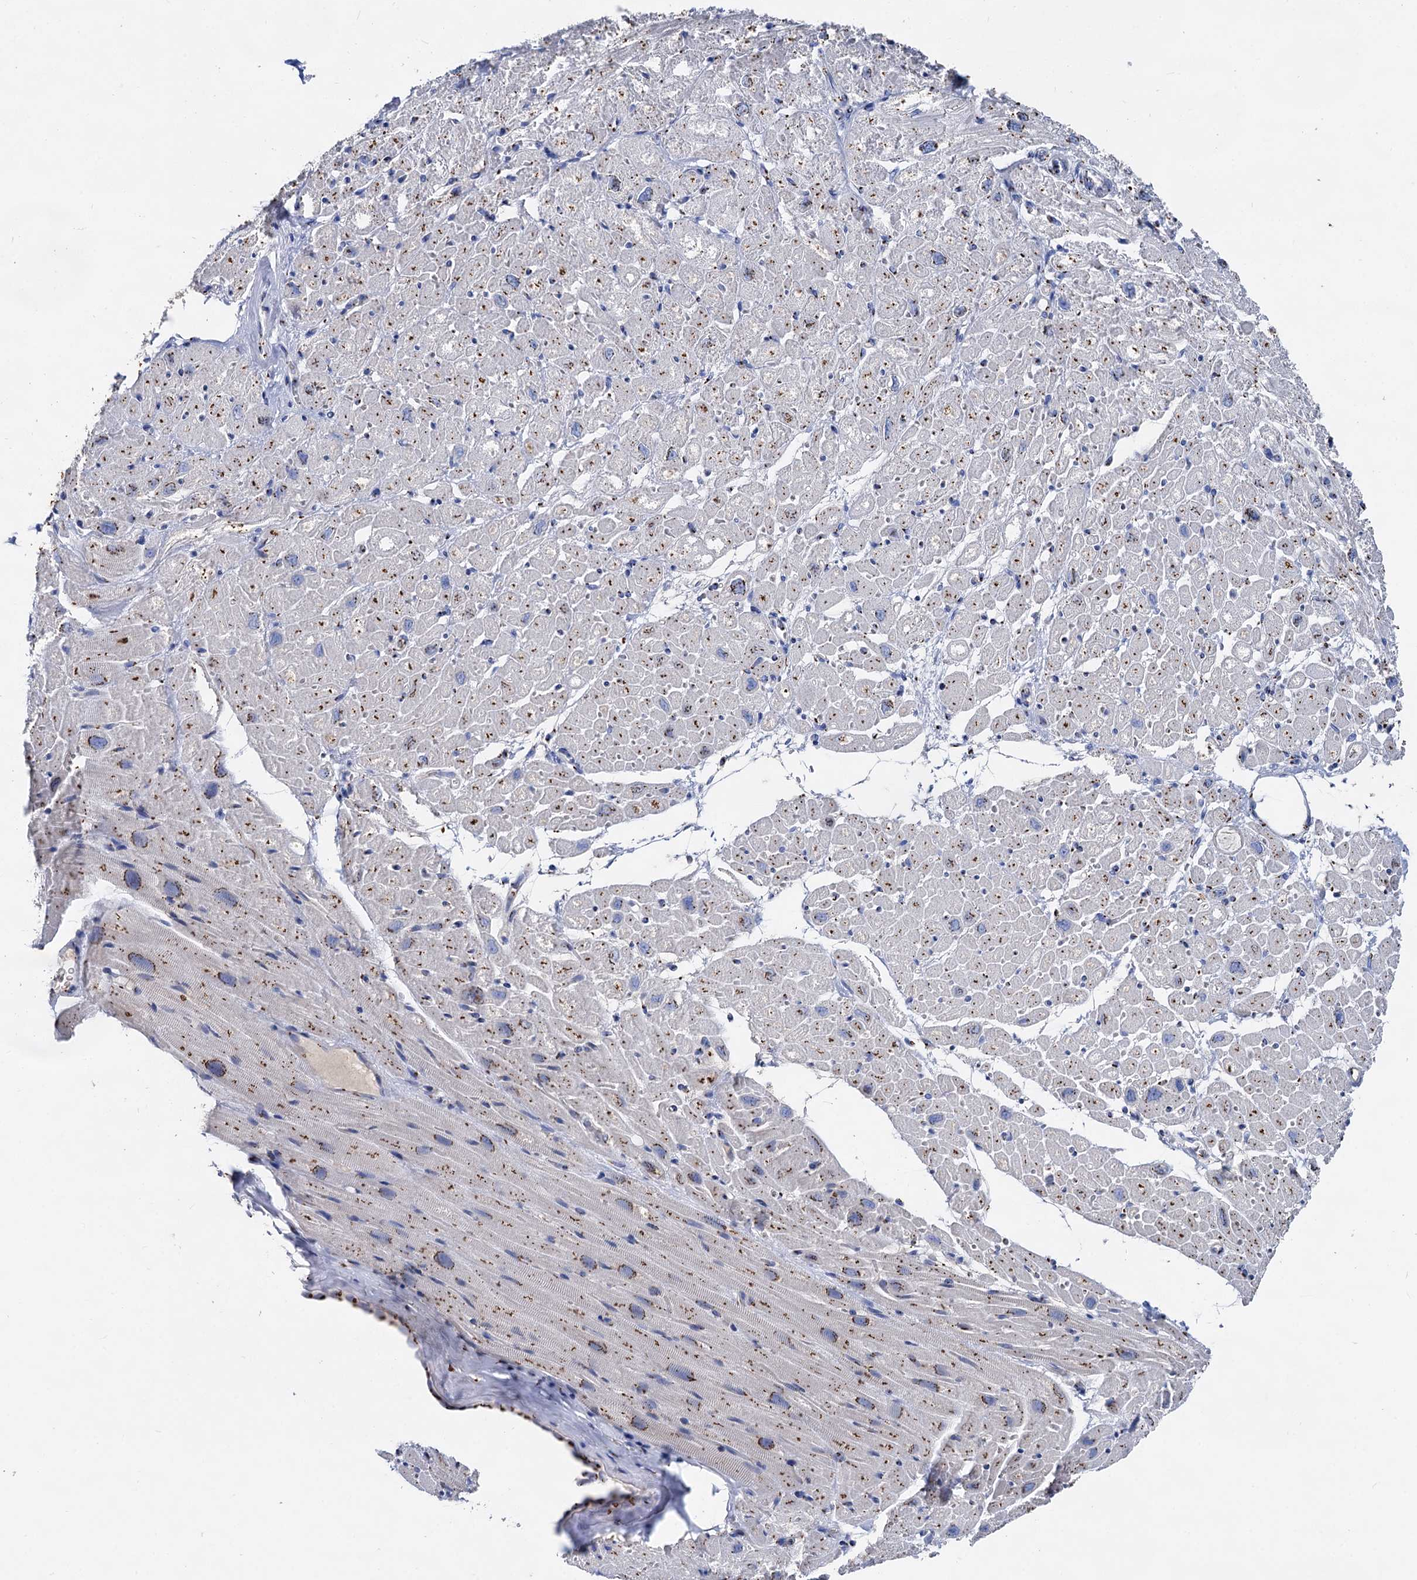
{"staining": {"intensity": "moderate", "quantity": "25%-75%", "location": "cytoplasmic/membranous"}, "tissue": "heart muscle", "cell_type": "Cardiomyocytes", "image_type": "normal", "snomed": [{"axis": "morphology", "description": "Normal tissue, NOS"}, {"axis": "topography", "description": "Heart"}], "caption": "Immunohistochemistry photomicrograph of benign heart muscle: heart muscle stained using immunohistochemistry (IHC) demonstrates medium levels of moderate protein expression localized specifically in the cytoplasmic/membranous of cardiomyocytes, appearing as a cytoplasmic/membranous brown color.", "gene": "TM9SF3", "patient": {"sex": "male", "age": 50}}